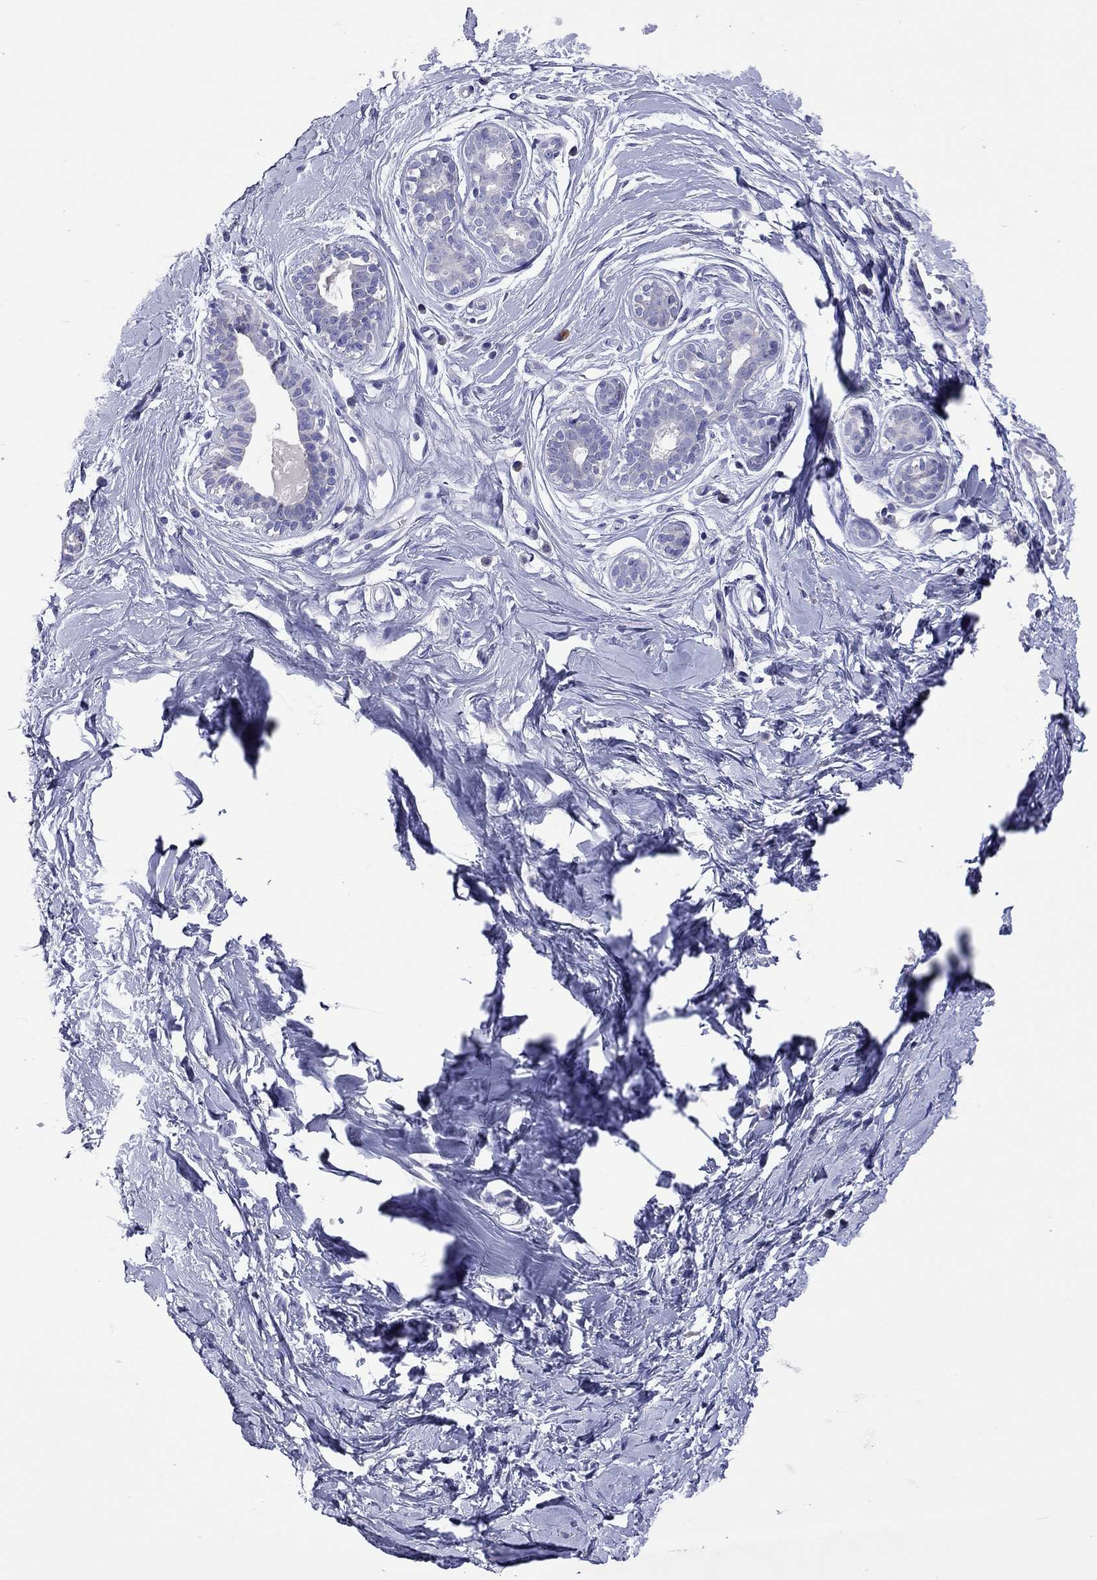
{"staining": {"intensity": "negative", "quantity": "none", "location": "none"}, "tissue": "breast", "cell_type": "Adipocytes", "image_type": "normal", "snomed": [{"axis": "morphology", "description": "Normal tissue, NOS"}, {"axis": "topography", "description": "Breast"}], "caption": "This photomicrograph is of unremarkable breast stained with IHC to label a protein in brown with the nuclei are counter-stained blue. There is no expression in adipocytes. Nuclei are stained in blue.", "gene": "COL9A1", "patient": {"sex": "female", "age": 37}}